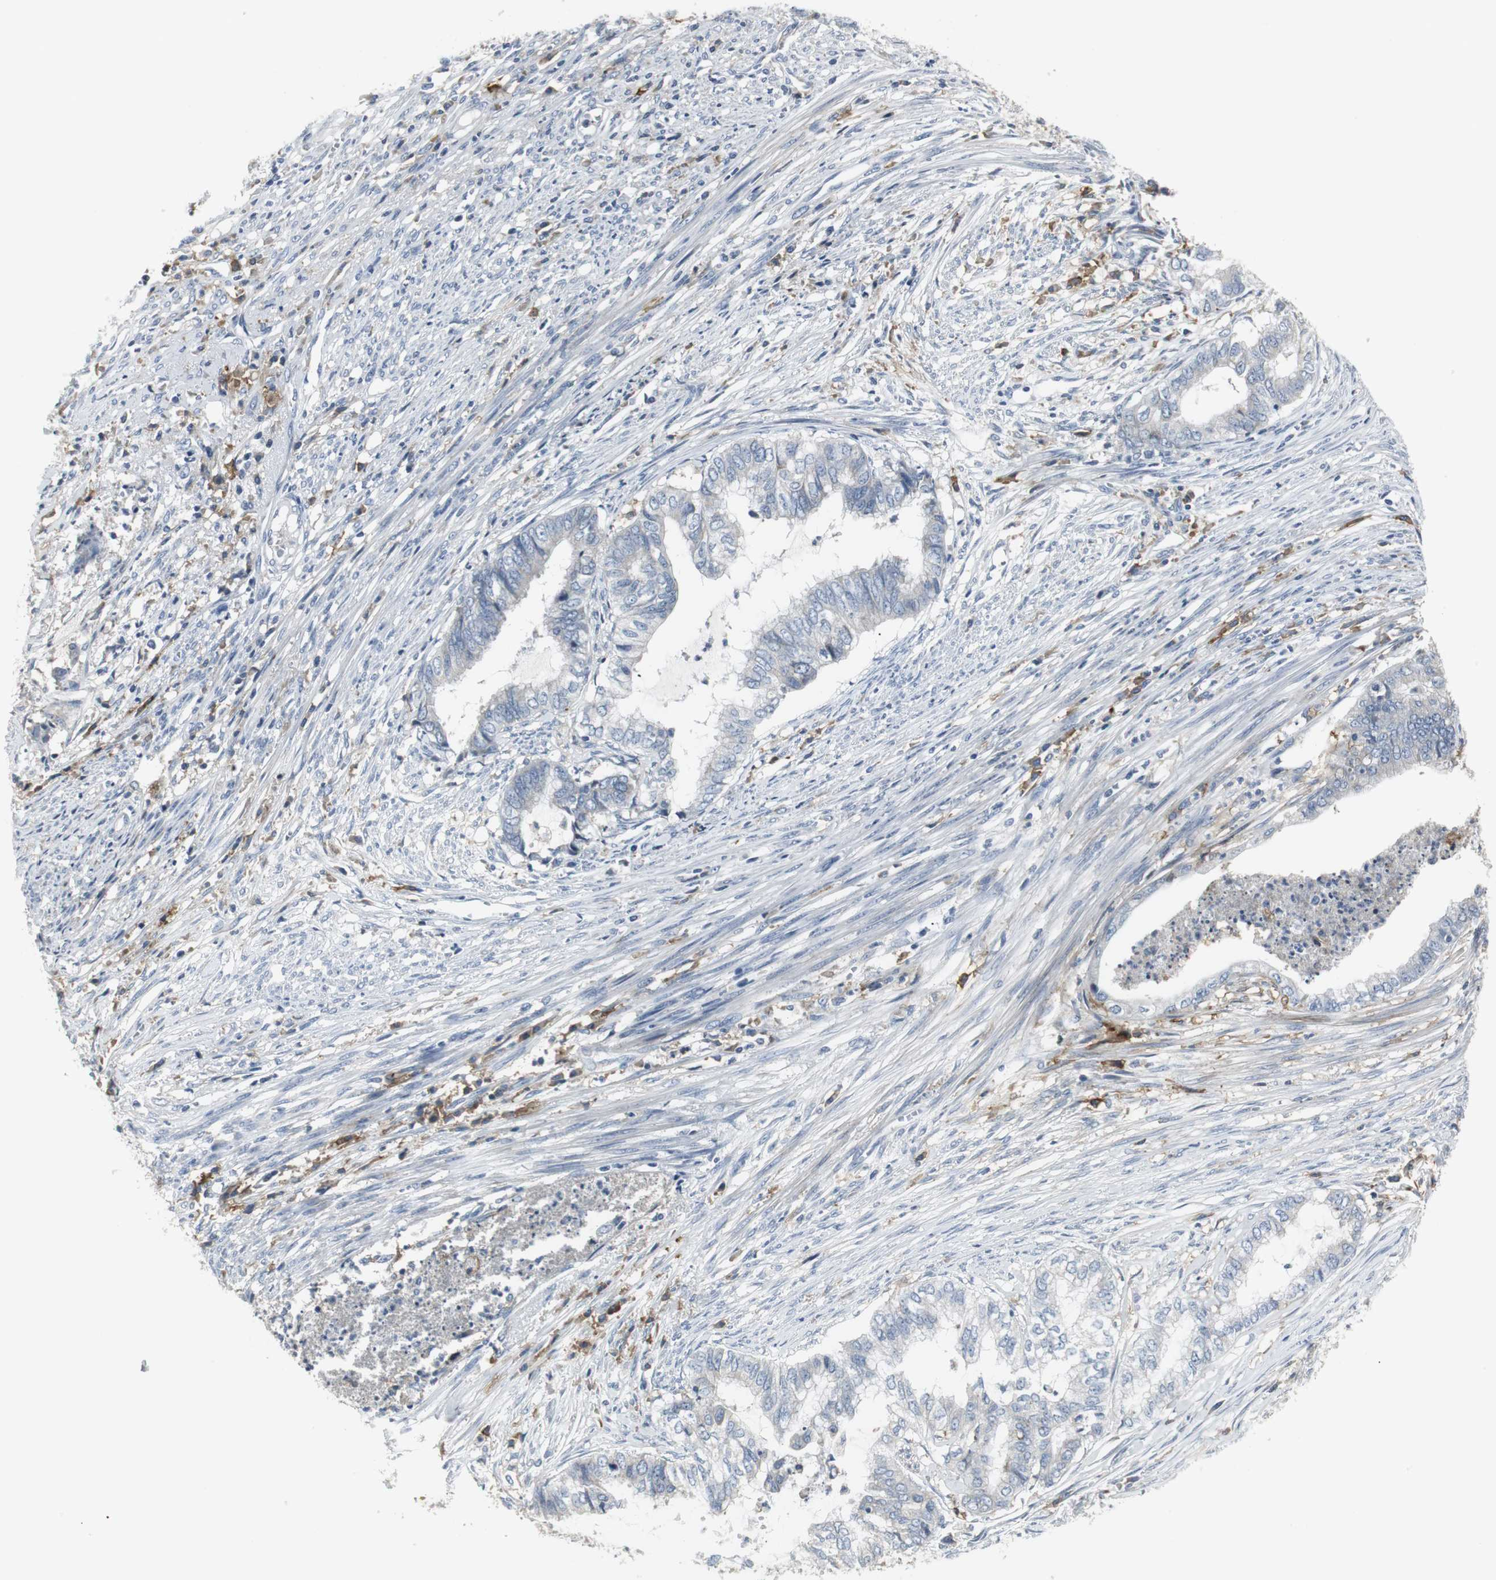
{"staining": {"intensity": "weak", "quantity": "<25%", "location": "cytoplasmic/membranous"}, "tissue": "endometrial cancer", "cell_type": "Tumor cells", "image_type": "cancer", "snomed": [{"axis": "morphology", "description": "Adenocarcinoma, NOS"}, {"axis": "topography", "description": "Endometrium"}], "caption": "Immunohistochemistry (IHC) of human endometrial cancer (adenocarcinoma) demonstrates no positivity in tumor cells. Brightfield microscopy of immunohistochemistry (IHC) stained with DAB (3,3'-diaminobenzidine) (brown) and hematoxylin (blue), captured at high magnification.", "gene": "SLC2A5", "patient": {"sex": "female", "age": 79}}